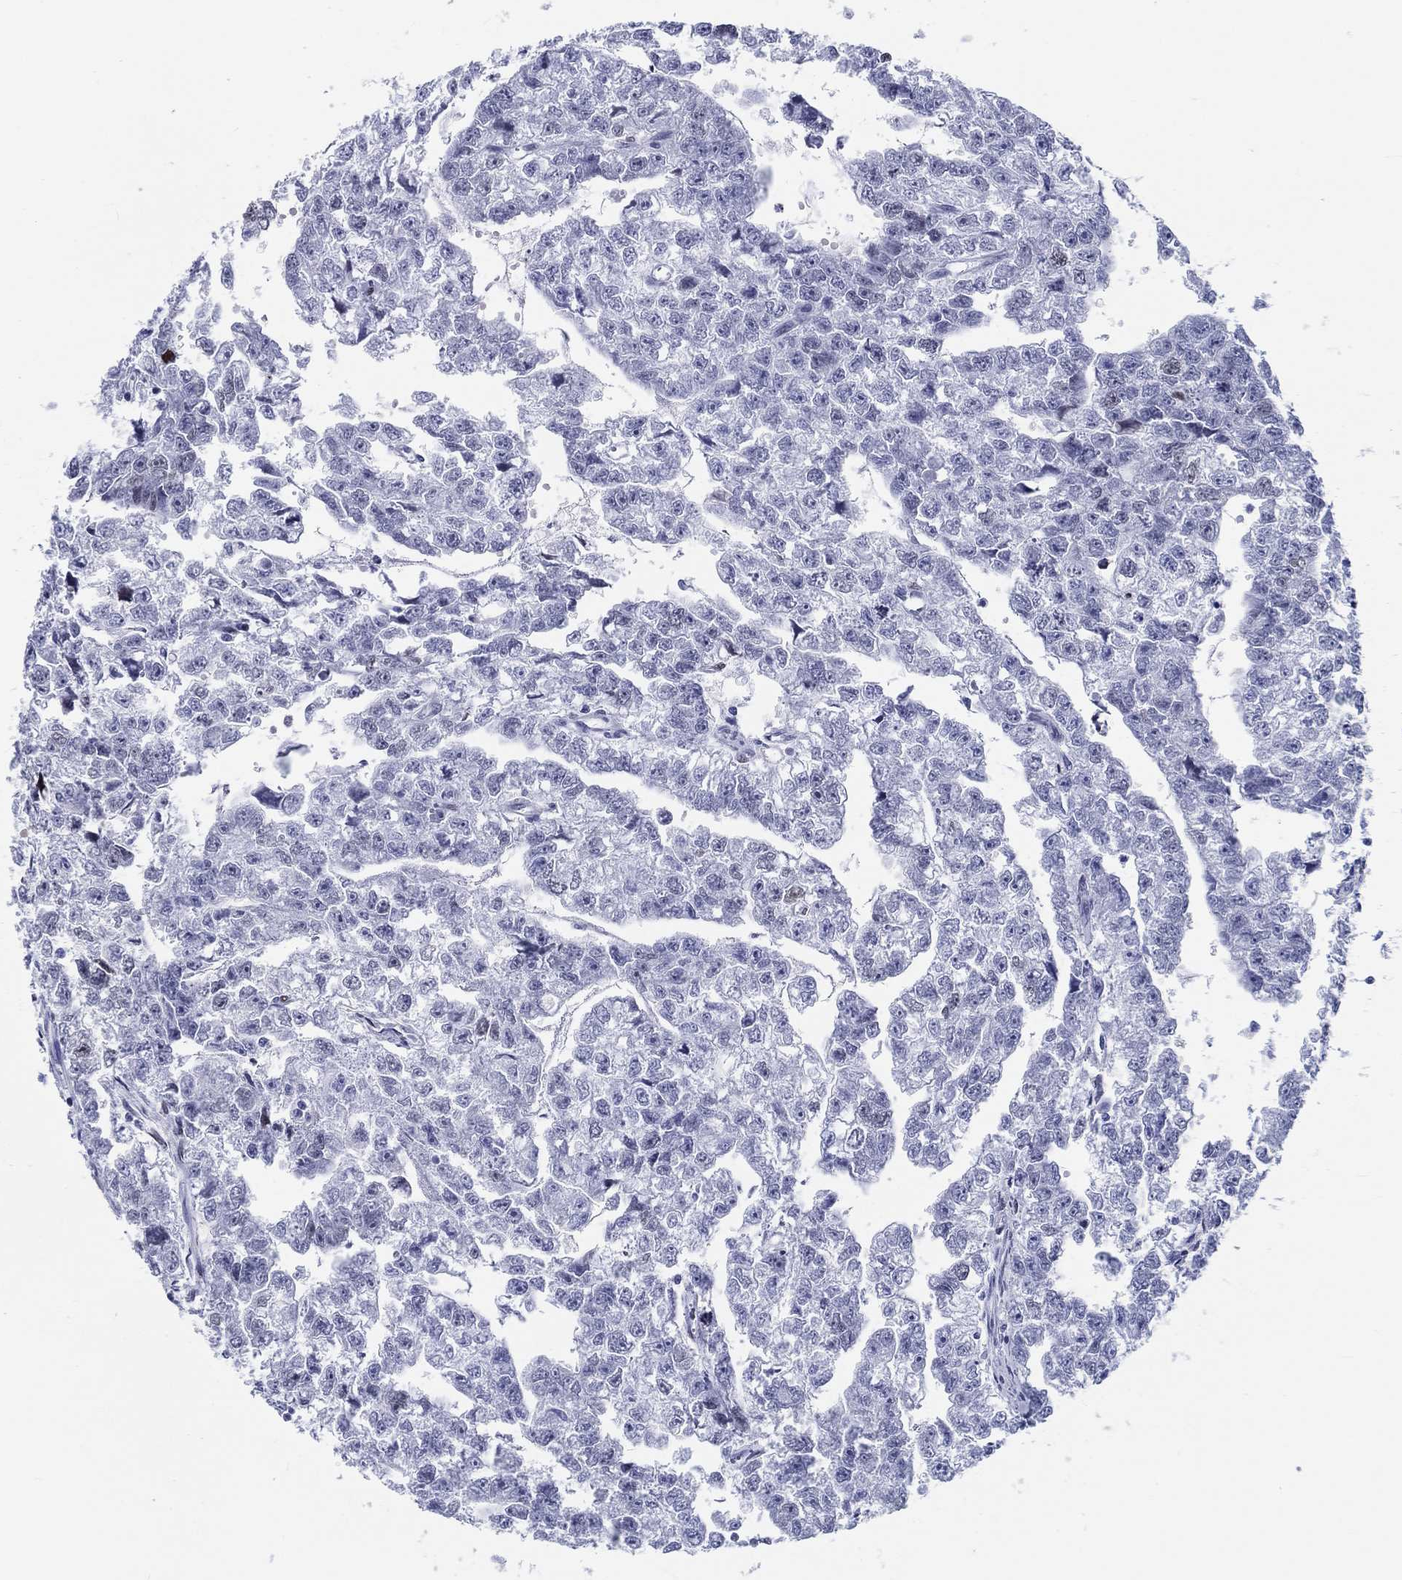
{"staining": {"intensity": "negative", "quantity": "none", "location": "none"}, "tissue": "testis cancer", "cell_type": "Tumor cells", "image_type": "cancer", "snomed": [{"axis": "morphology", "description": "Carcinoma, Embryonal, NOS"}, {"axis": "morphology", "description": "Teratoma, malignant, NOS"}, {"axis": "topography", "description": "Testis"}], "caption": "Tumor cells show no significant staining in testis teratoma (malignant).", "gene": "H1-1", "patient": {"sex": "male", "age": 44}}